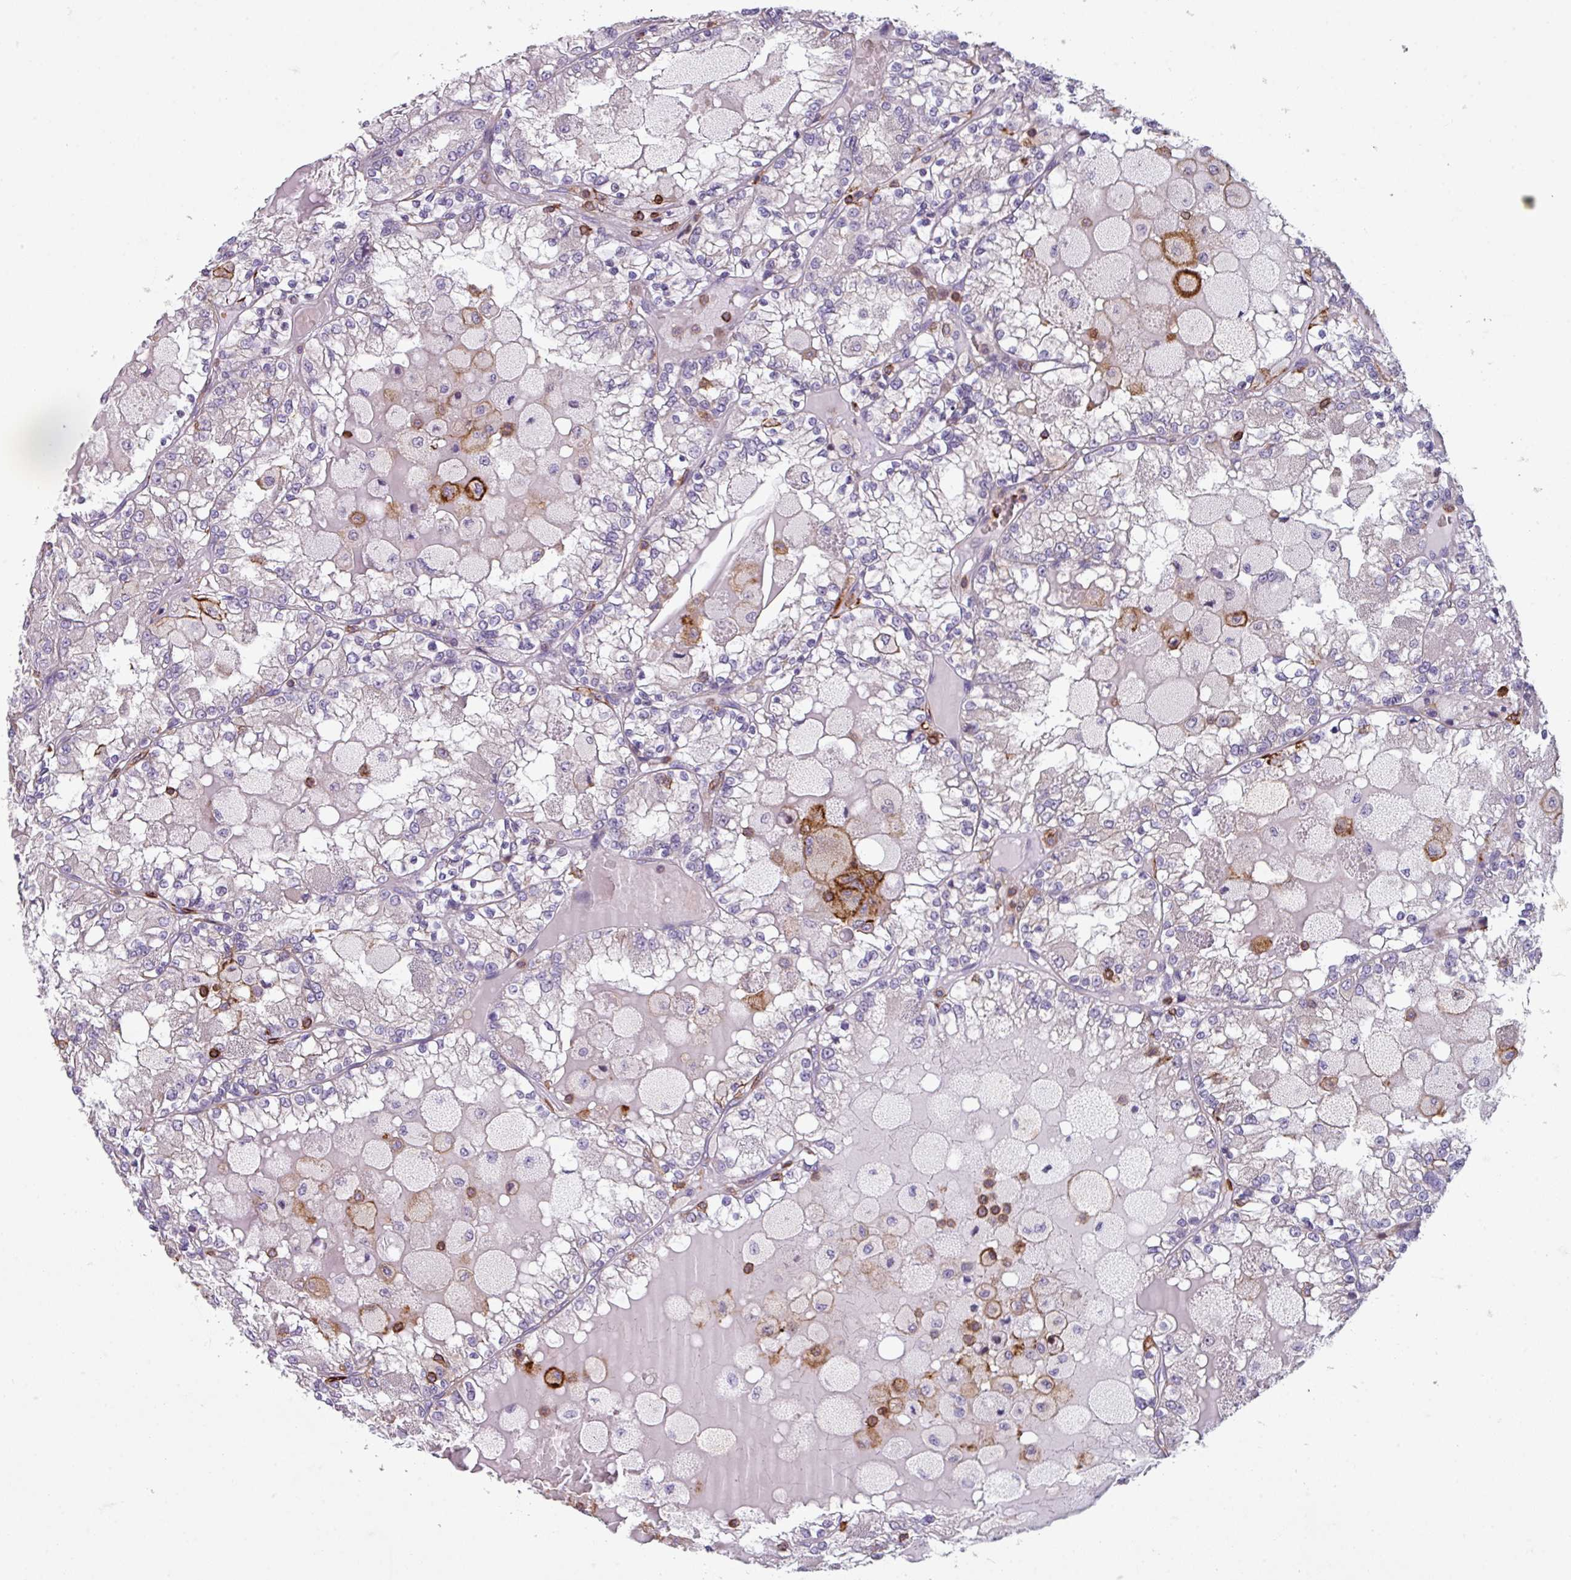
{"staining": {"intensity": "negative", "quantity": "none", "location": "none"}, "tissue": "renal cancer", "cell_type": "Tumor cells", "image_type": "cancer", "snomed": [{"axis": "morphology", "description": "Adenocarcinoma, NOS"}, {"axis": "topography", "description": "Kidney"}], "caption": "DAB (3,3'-diaminobenzidine) immunohistochemical staining of human renal cancer (adenocarcinoma) reveals no significant expression in tumor cells.", "gene": "NEDD9", "patient": {"sex": "female", "age": 56}}